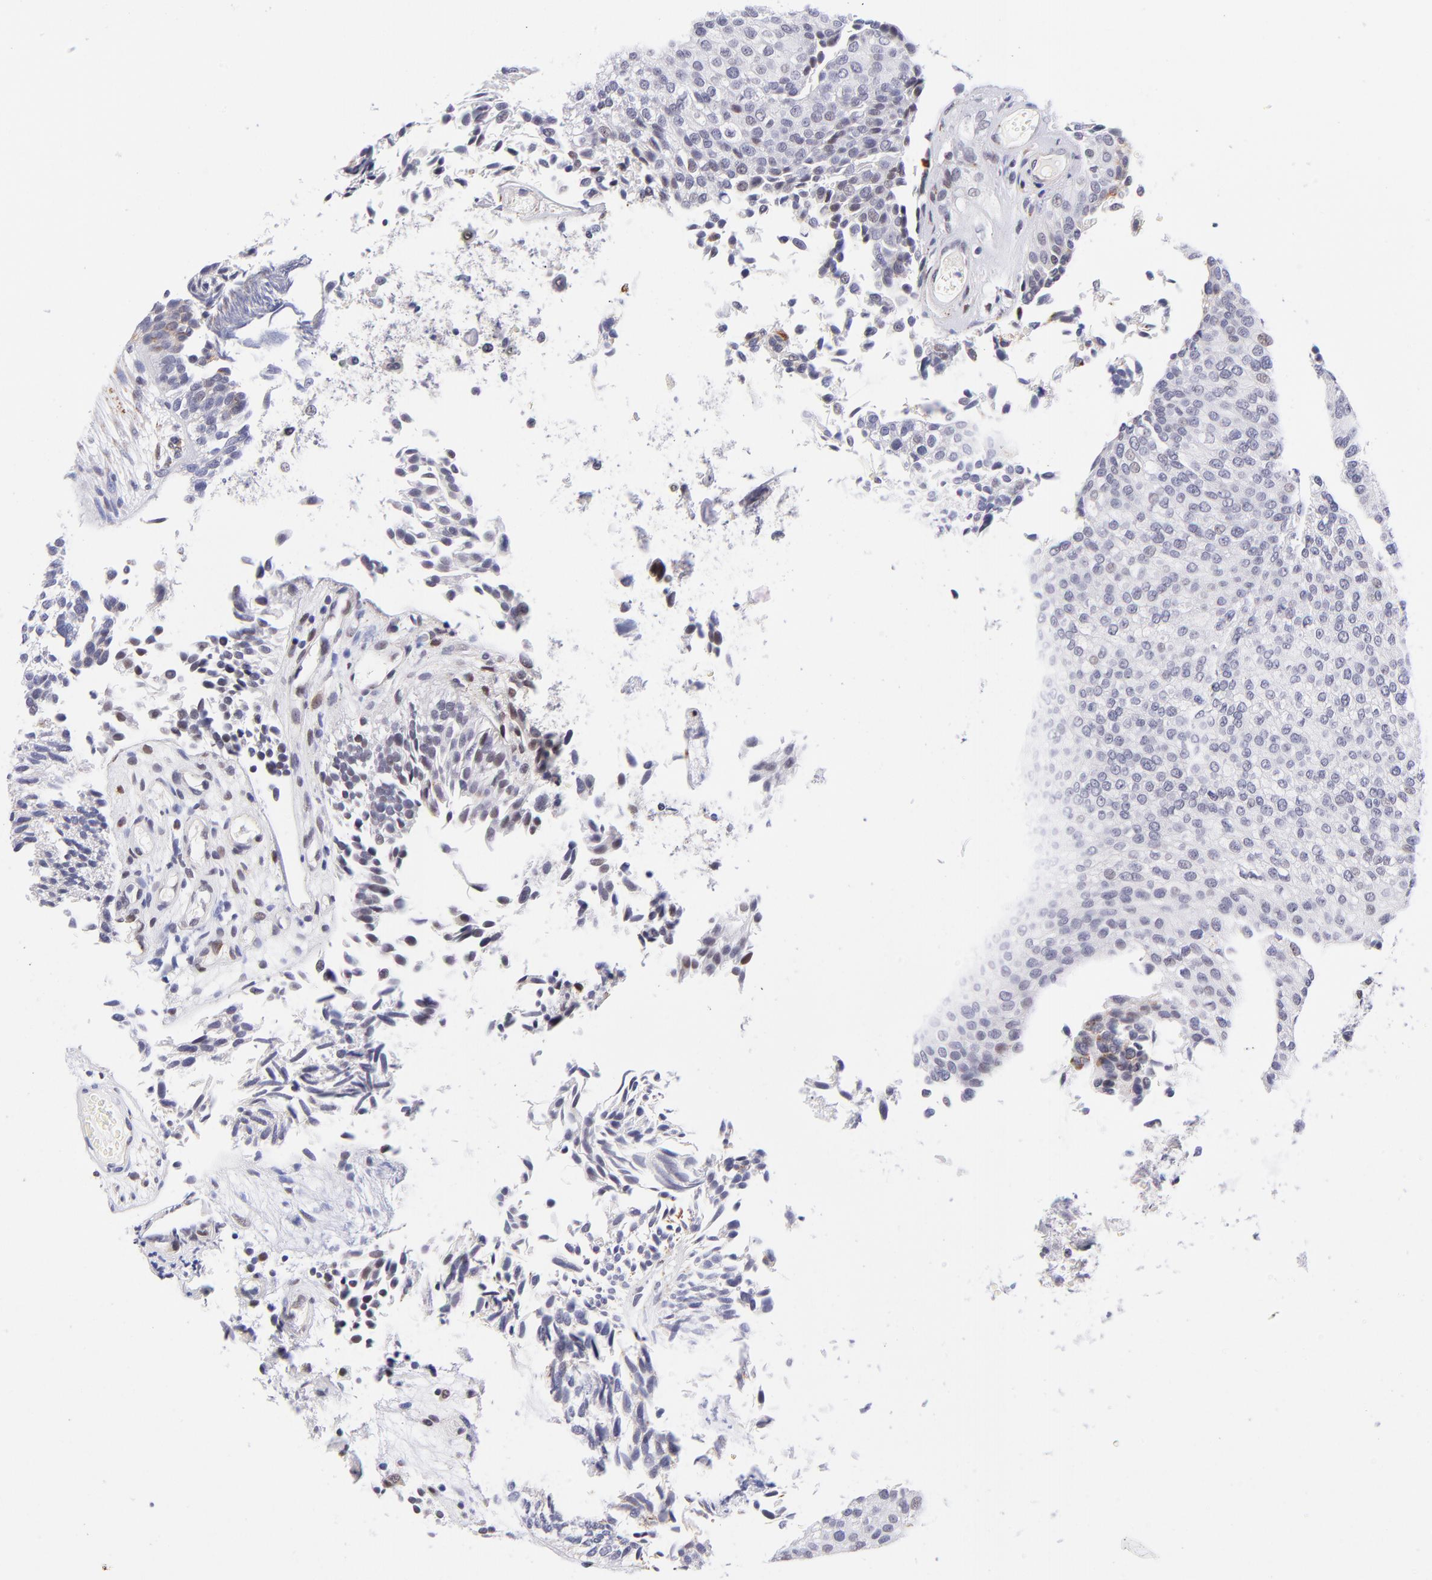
{"staining": {"intensity": "weak", "quantity": "<25%", "location": "nuclear"}, "tissue": "urothelial cancer", "cell_type": "Tumor cells", "image_type": "cancer", "snomed": [{"axis": "morphology", "description": "Urothelial carcinoma, Low grade"}, {"axis": "topography", "description": "Urinary bladder"}], "caption": "Tumor cells show no significant protein staining in urothelial cancer.", "gene": "SOX6", "patient": {"sex": "male", "age": 84}}